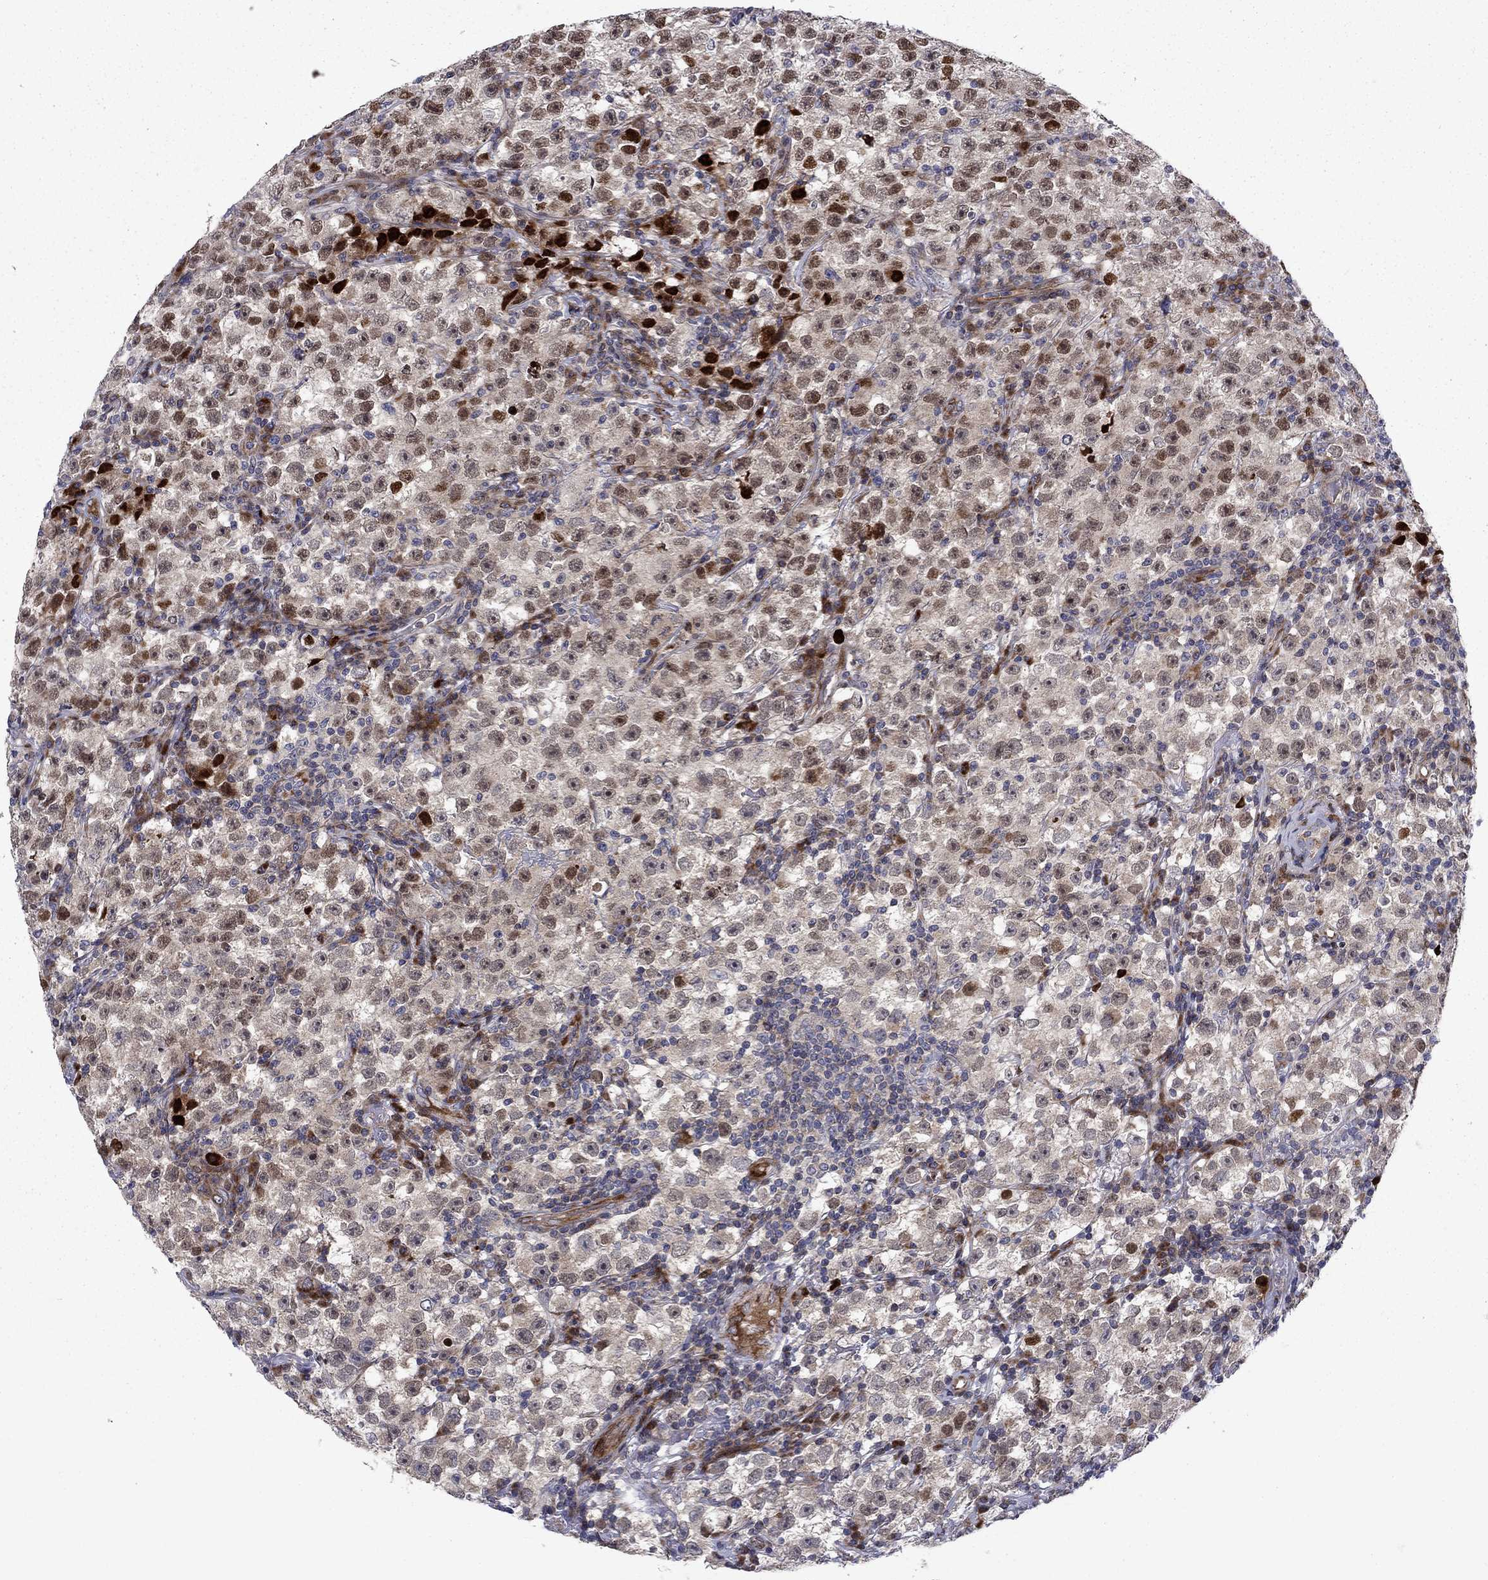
{"staining": {"intensity": "strong", "quantity": "<25%", "location": "nuclear"}, "tissue": "testis cancer", "cell_type": "Tumor cells", "image_type": "cancer", "snomed": [{"axis": "morphology", "description": "Seminoma, NOS"}, {"axis": "topography", "description": "Testis"}], "caption": "Testis cancer (seminoma) stained for a protein displays strong nuclear positivity in tumor cells. The staining was performed using DAB (3,3'-diaminobenzidine), with brown indicating positive protein expression. Nuclei are stained blue with hematoxylin.", "gene": "MIOS", "patient": {"sex": "male", "age": 22}}